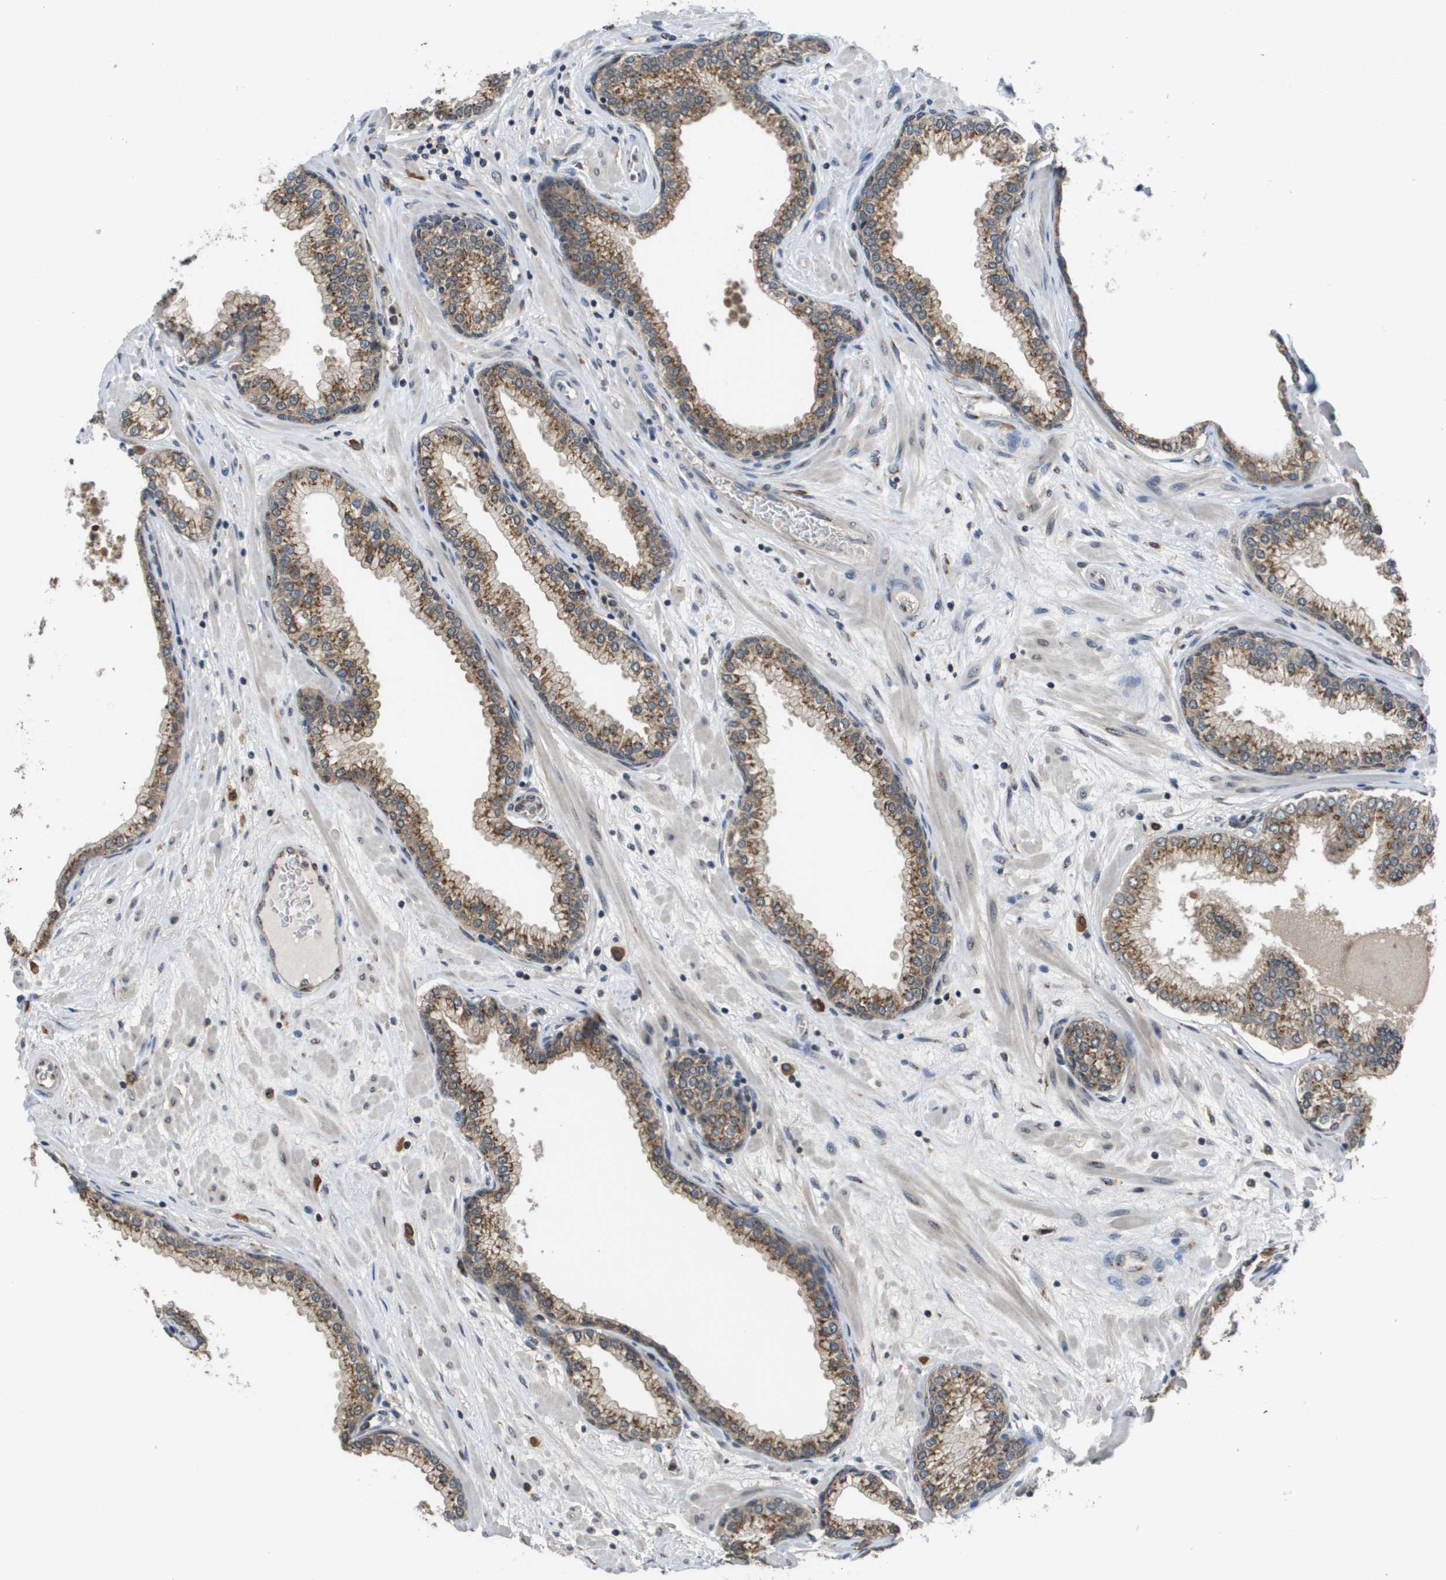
{"staining": {"intensity": "moderate", "quantity": ">75%", "location": "cytoplasmic/membranous"}, "tissue": "prostate", "cell_type": "Glandular cells", "image_type": "normal", "snomed": [{"axis": "morphology", "description": "Normal tissue, NOS"}, {"axis": "morphology", "description": "Urothelial carcinoma, Low grade"}, {"axis": "topography", "description": "Urinary bladder"}, {"axis": "topography", "description": "Prostate"}], "caption": "Protein expression analysis of benign human prostate reveals moderate cytoplasmic/membranous staining in approximately >75% of glandular cells.", "gene": "PCK1", "patient": {"sex": "male", "age": 60}}